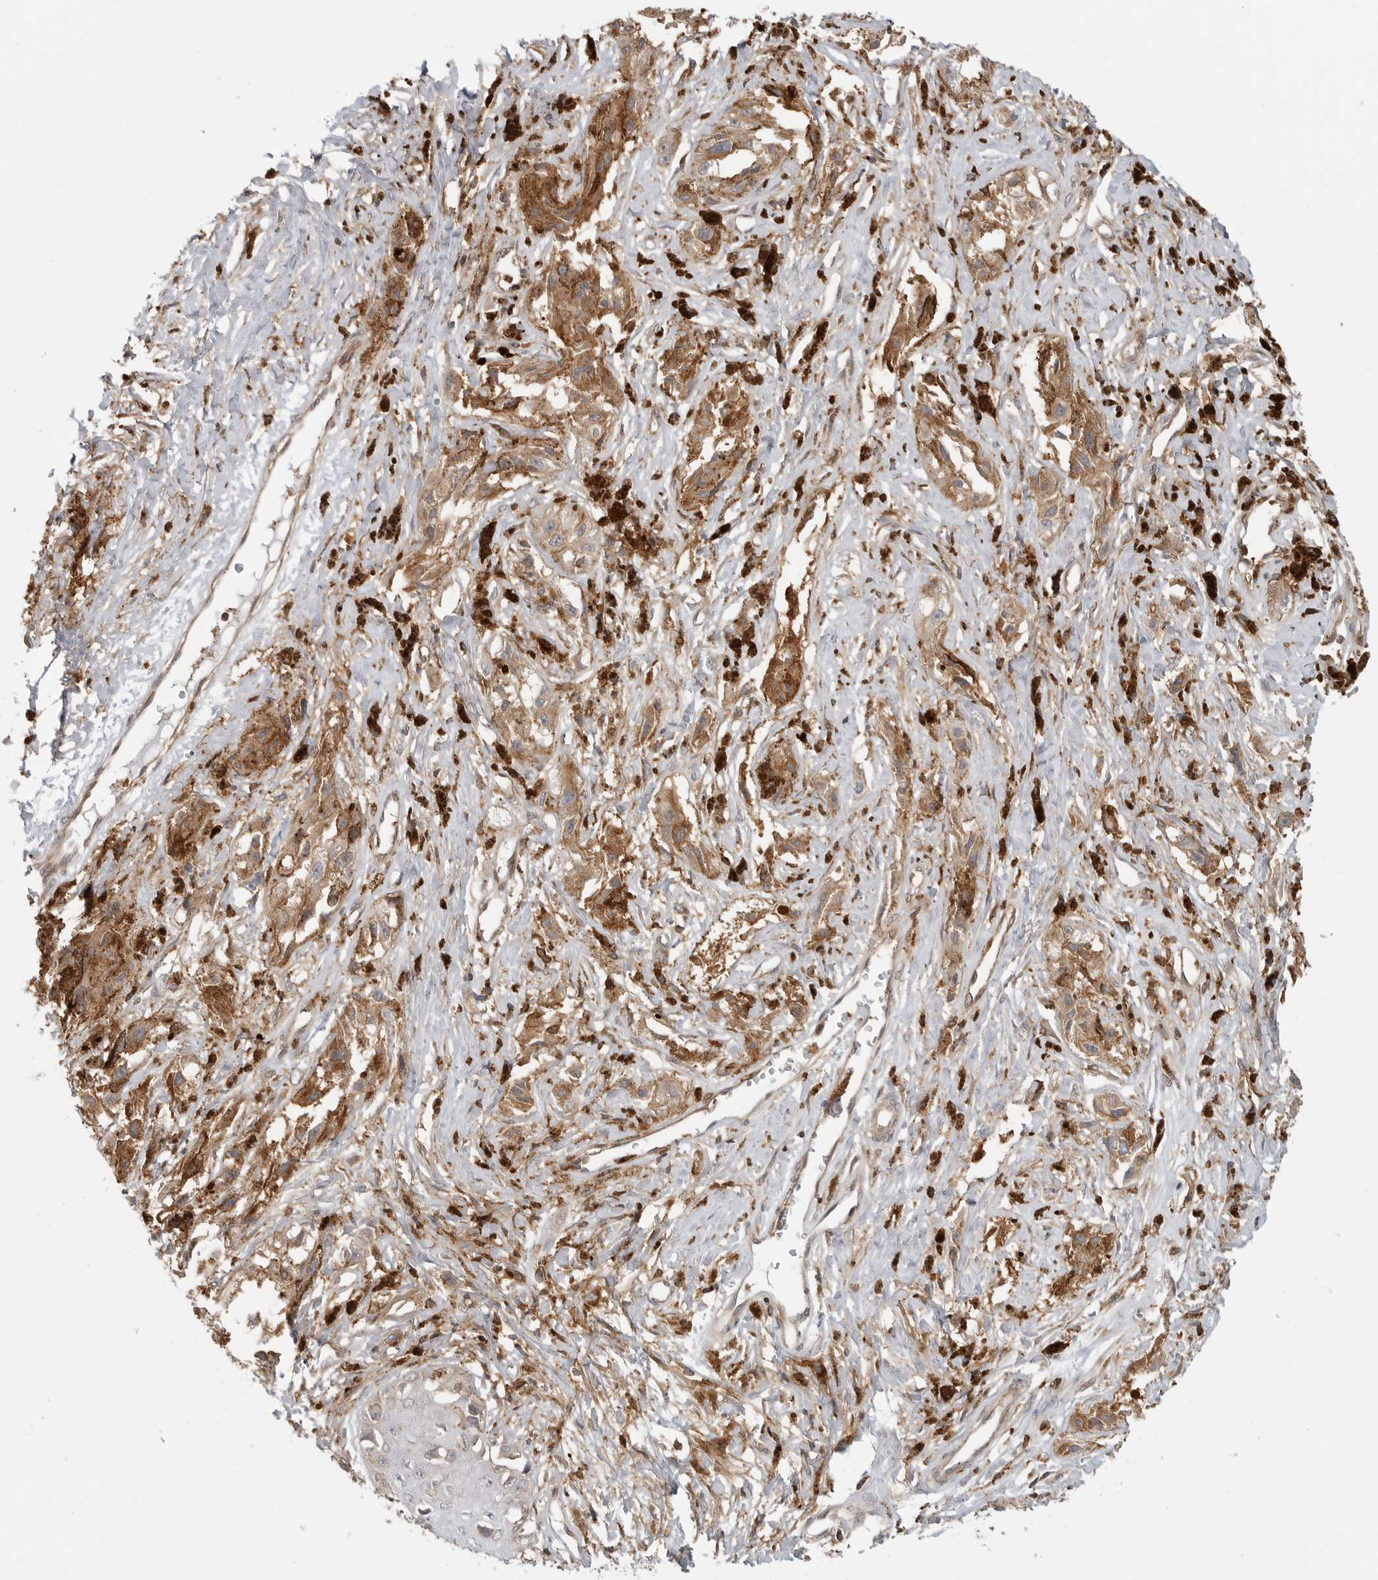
{"staining": {"intensity": "moderate", "quantity": ">75%", "location": "cytoplasmic/membranous"}, "tissue": "melanoma", "cell_type": "Tumor cells", "image_type": "cancer", "snomed": [{"axis": "morphology", "description": "Malignant melanoma, NOS"}, {"axis": "topography", "description": "Skin"}], "caption": "Tumor cells exhibit medium levels of moderate cytoplasmic/membranous positivity in approximately >75% of cells in malignant melanoma. (Stains: DAB (3,3'-diaminobenzidine) in brown, nuclei in blue, Microscopy: brightfield microscopy at high magnification).", "gene": "ANXA11", "patient": {"sex": "male", "age": 88}}